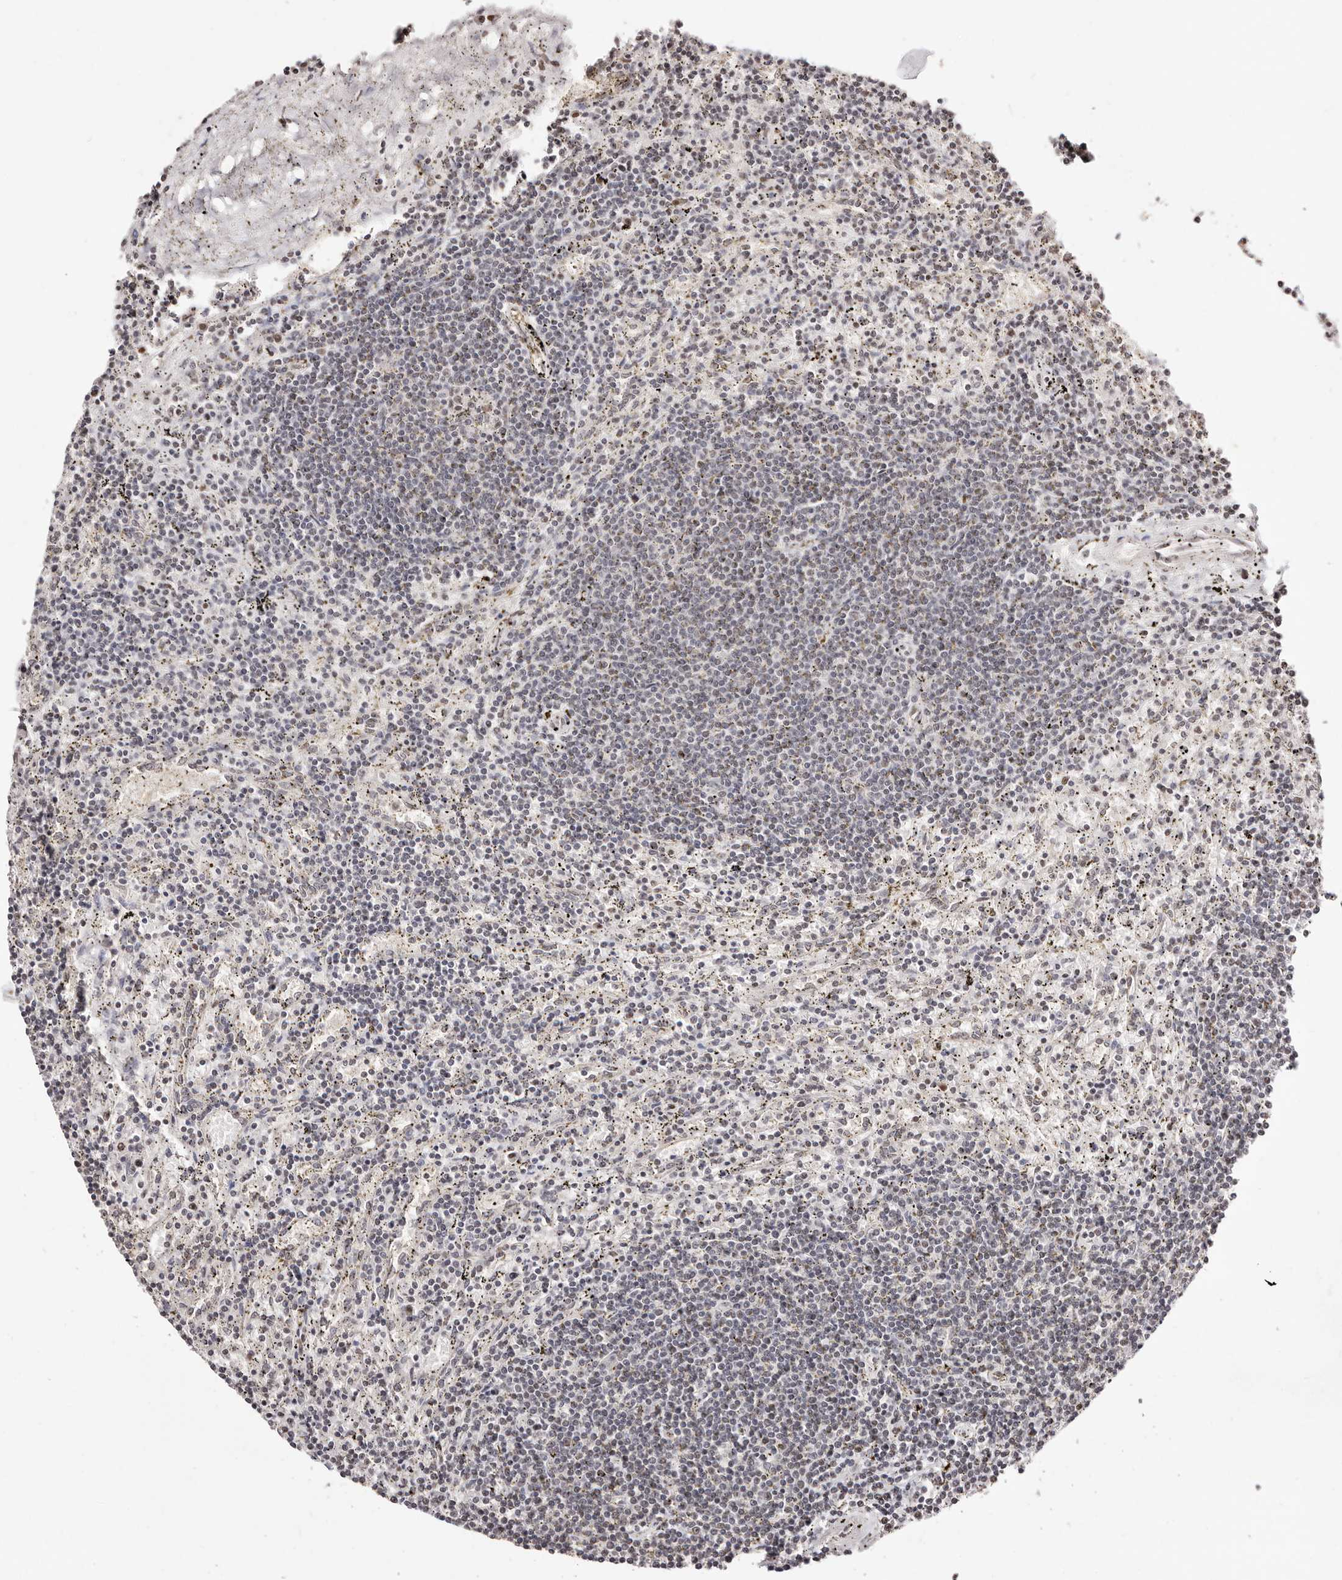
{"staining": {"intensity": "weak", "quantity": "<25%", "location": "nuclear"}, "tissue": "lymphoma", "cell_type": "Tumor cells", "image_type": "cancer", "snomed": [{"axis": "morphology", "description": "Malignant lymphoma, non-Hodgkin's type, Low grade"}, {"axis": "topography", "description": "Spleen"}], "caption": "Immunohistochemistry (IHC) image of neoplastic tissue: low-grade malignant lymphoma, non-Hodgkin's type stained with DAB (3,3'-diaminobenzidine) shows no significant protein expression in tumor cells.", "gene": "BICRAL", "patient": {"sex": "male", "age": 76}}